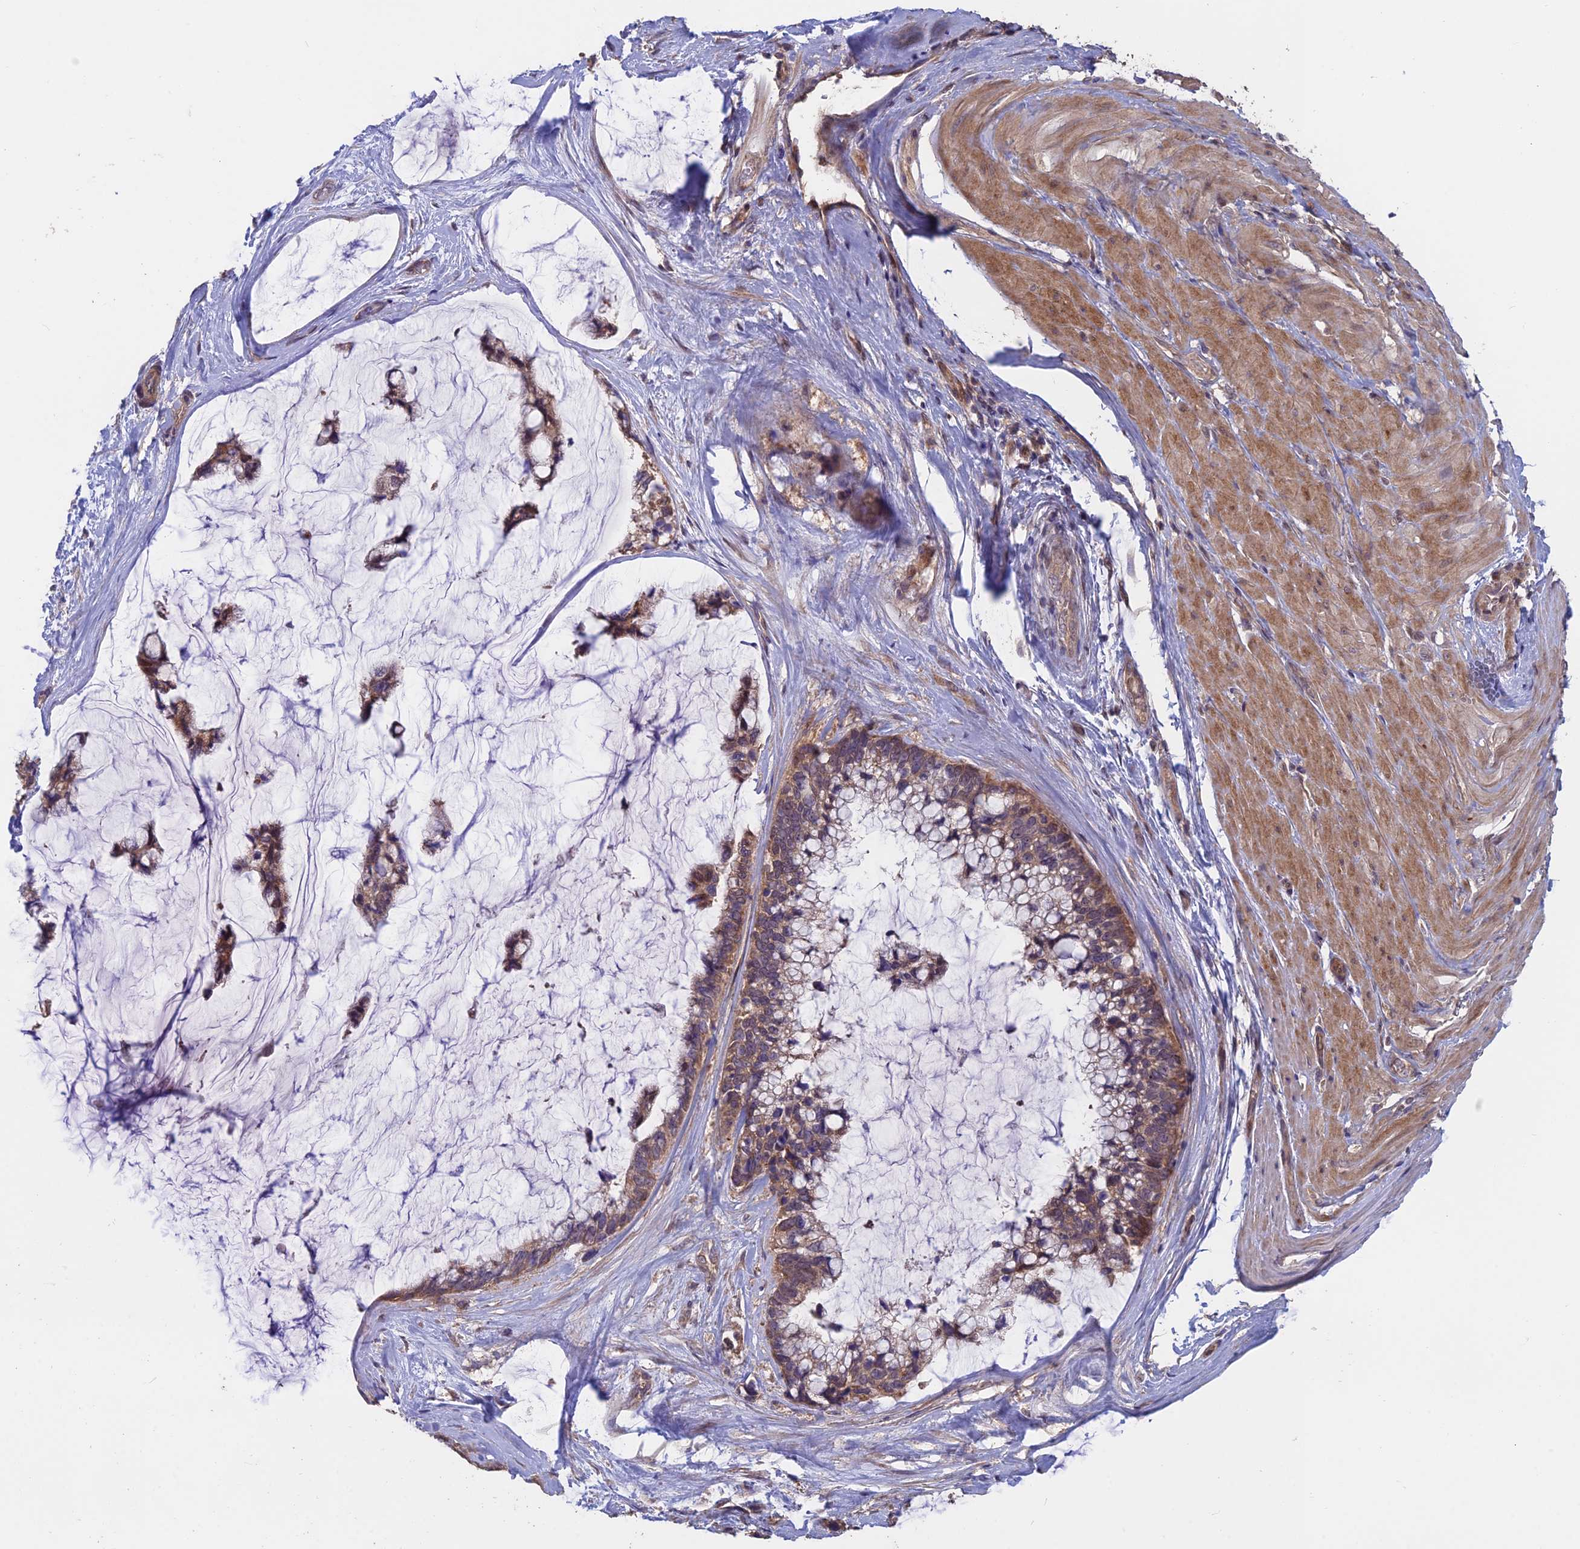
{"staining": {"intensity": "moderate", "quantity": ">75%", "location": "cytoplasmic/membranous"}, "tissue": "ovarian cancer", "cell_type": "Tumor cells", "image_type": "cancer", "snomed": [{"axis": "morphology", "description": "Cystadenocarcinoma, mucinous, NOS"}, {"axis": "topography", "description": "Ovary"}], "caption": "Protein staining of mucinous cystadenocarcinoma (ovarian) tissue exhibits moderate cytoplasmic/membranous expression in approximately >75% of tumor cells.", "gene": "SHISA5", "patient": {"sex": "female", "age": 39}}